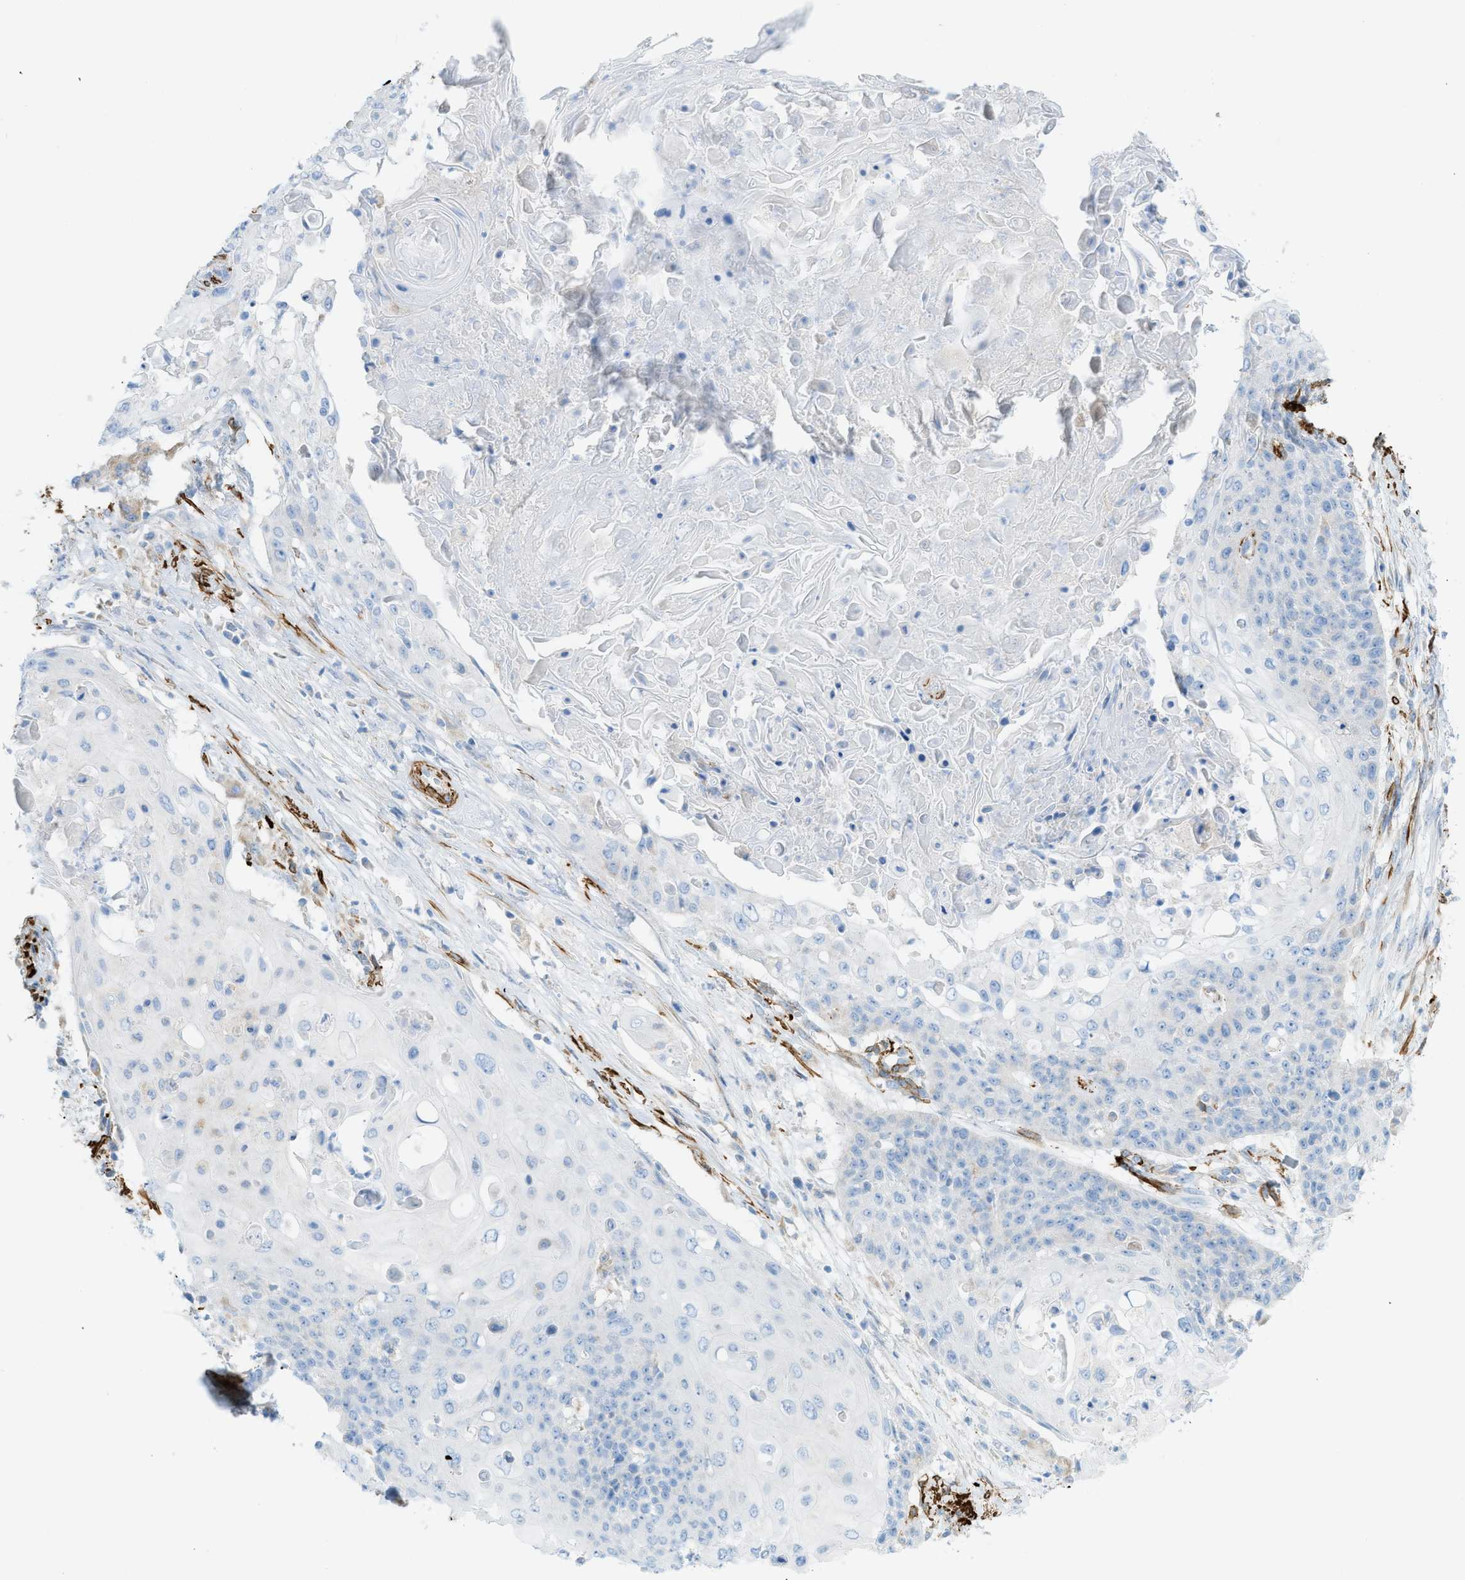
{"staining": {"intensity": "negative", "quantity": "none", "location": "none"}, "tissue": "cervical cancer", "cell_type": "Tumor cells", "image_type": "cancer", "snomed": [{"axis": "morphology", "description": "Squamous cell carcinoma, NOS"}, {"axis": "topography", "description": "Cervix"}], "caption": "Immunohistochemistry histopathology image of human cervical cancer (squamous cell carcinoma) stained for a protein (brown), which displays no expression in tumor cells.", "gene": "MYH11", "patient": {"sex": "female", "age": 39}}